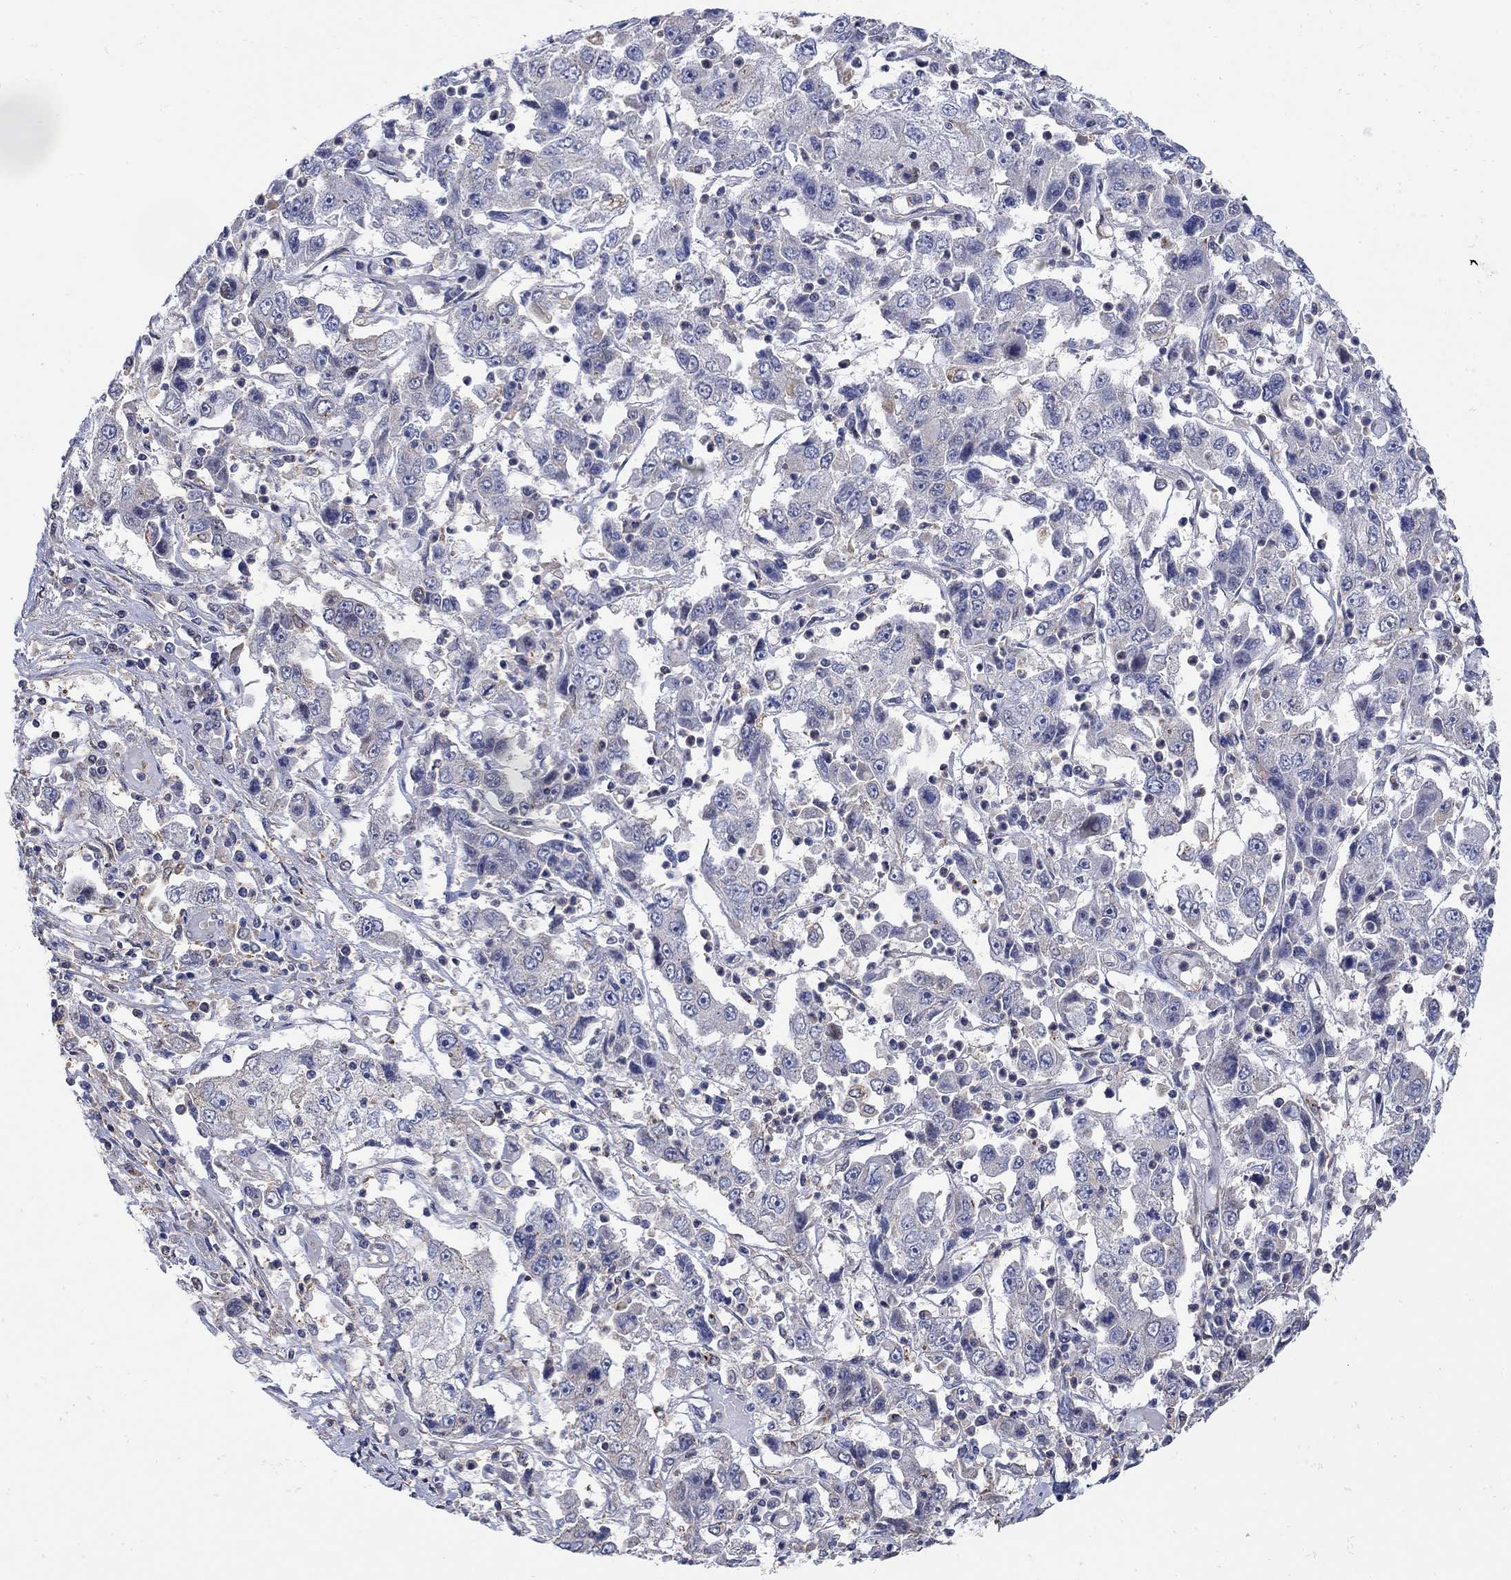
{"staining": {"intensity": "negative", "quantity": "none", "location": "none"}, "tissue": "cervical cancer", "cell_type": "Tumor cells", "image_type": "cancer", "snomed": [{"axis": "morphology", "description": "Squamous cell carcinoma, NOS"}, {"axis": "topography", "description": "Cervix"}], "caption": "An immunohistochemistry (IHC) photomicrograph of cervical cancer is shown. There is no staining in tumor cells of cervical cancer.", "gene": "TEKT3", "patient": {"sex": "female", "age": 36}}